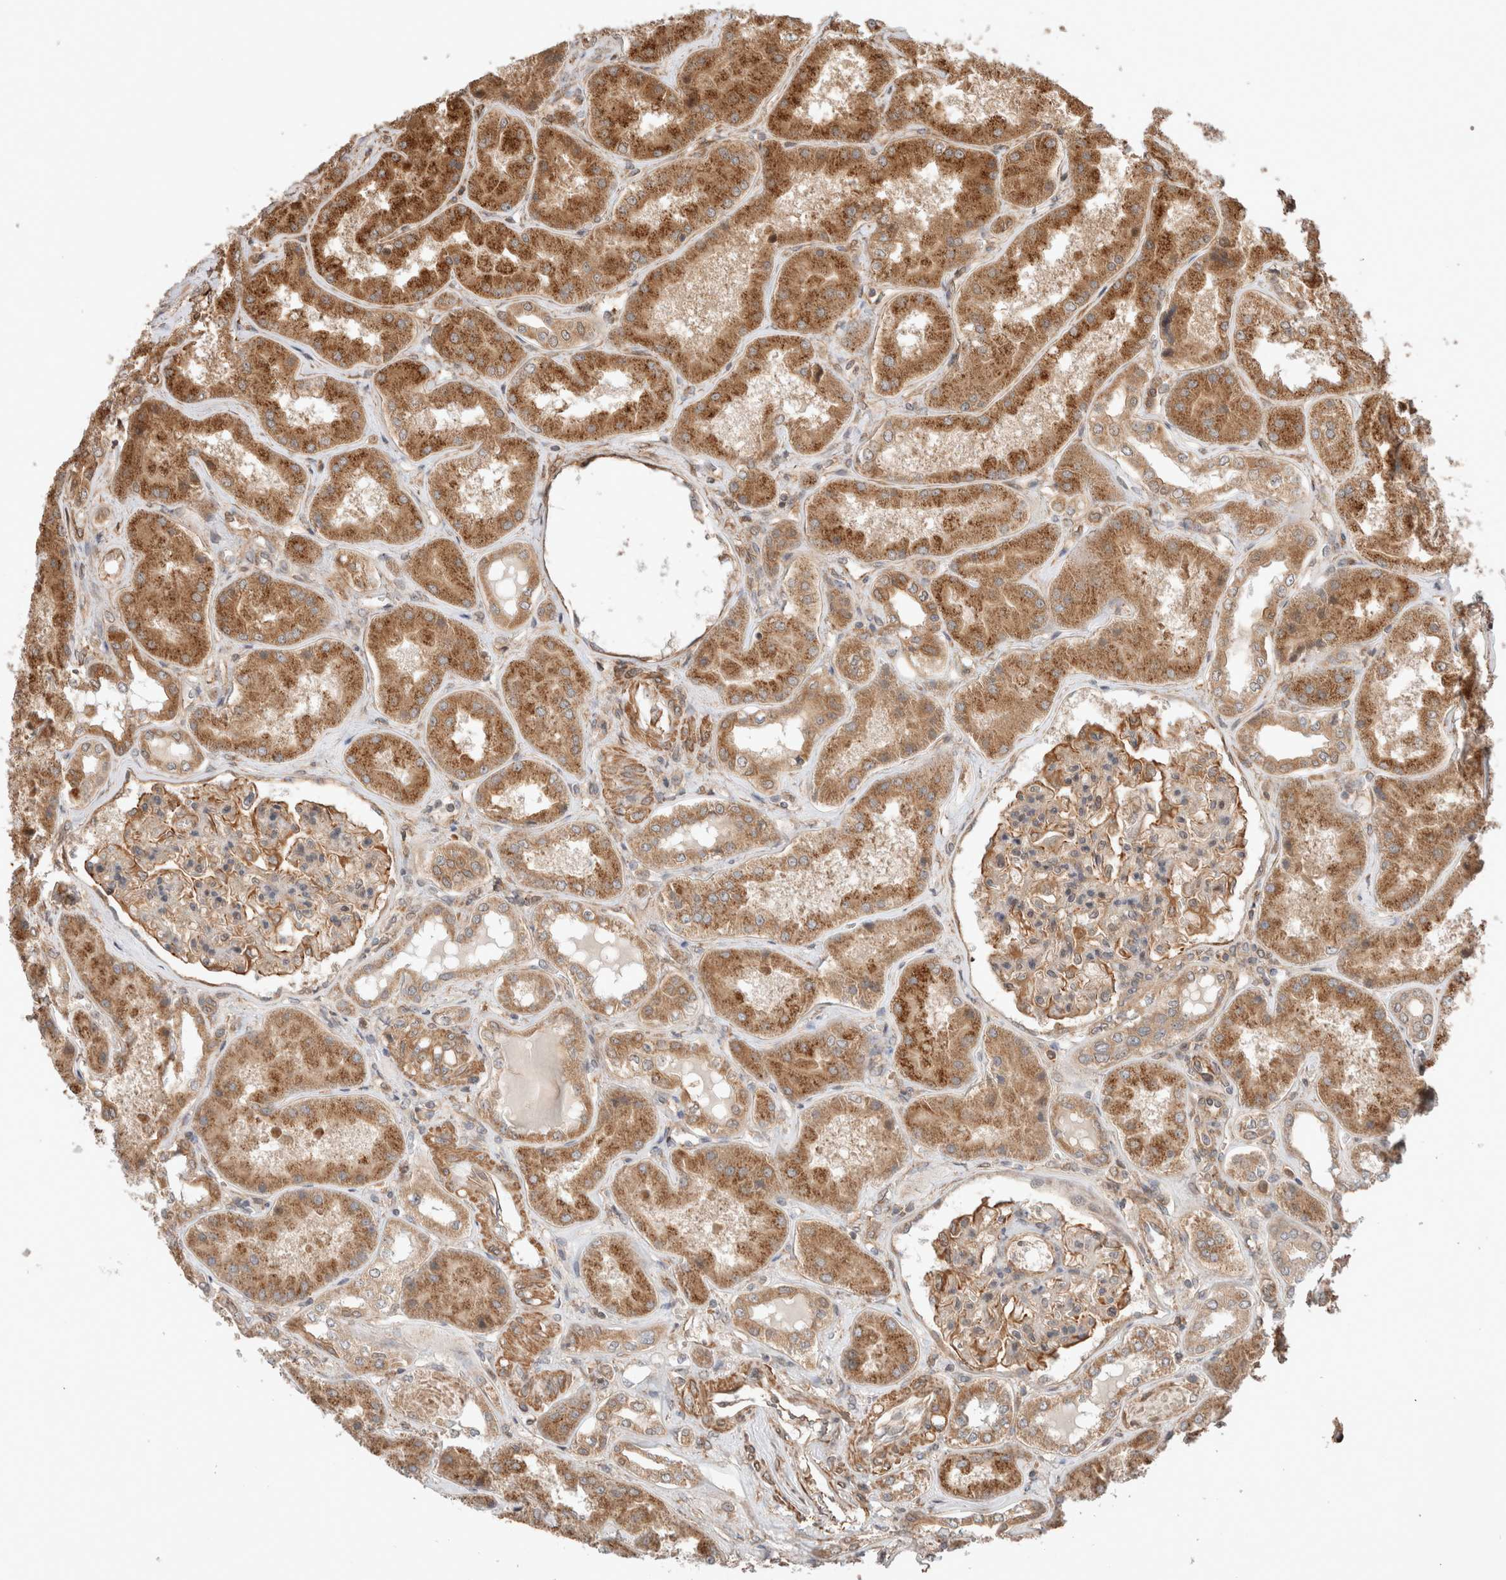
{"staining": {"intensity": "strong", "quantity": "25%-75%", "location": "cytoplasmic/membranous"}, "tissue": "kidney", "cell_type": "Cells in glomeruli", "image_type": "normal", "snomed": [{"axis": "morphology", "description": "Normal tissue, NOS"}, {"axis": "topography", "description": "Kidney"}], "caption": "Unremarkable kidney was stained to show a protein in brown. There is high levels of strong cytoplasmic/membranous positivity in about 25%-75% of cells in glomeruli. The protein is stained brown, and the nuclei are stained in blue (DAB IHC with brightfield microscopy, high magnification).", "gene": "ZNF649", "patient": {"sex": "female", "age": 56}}